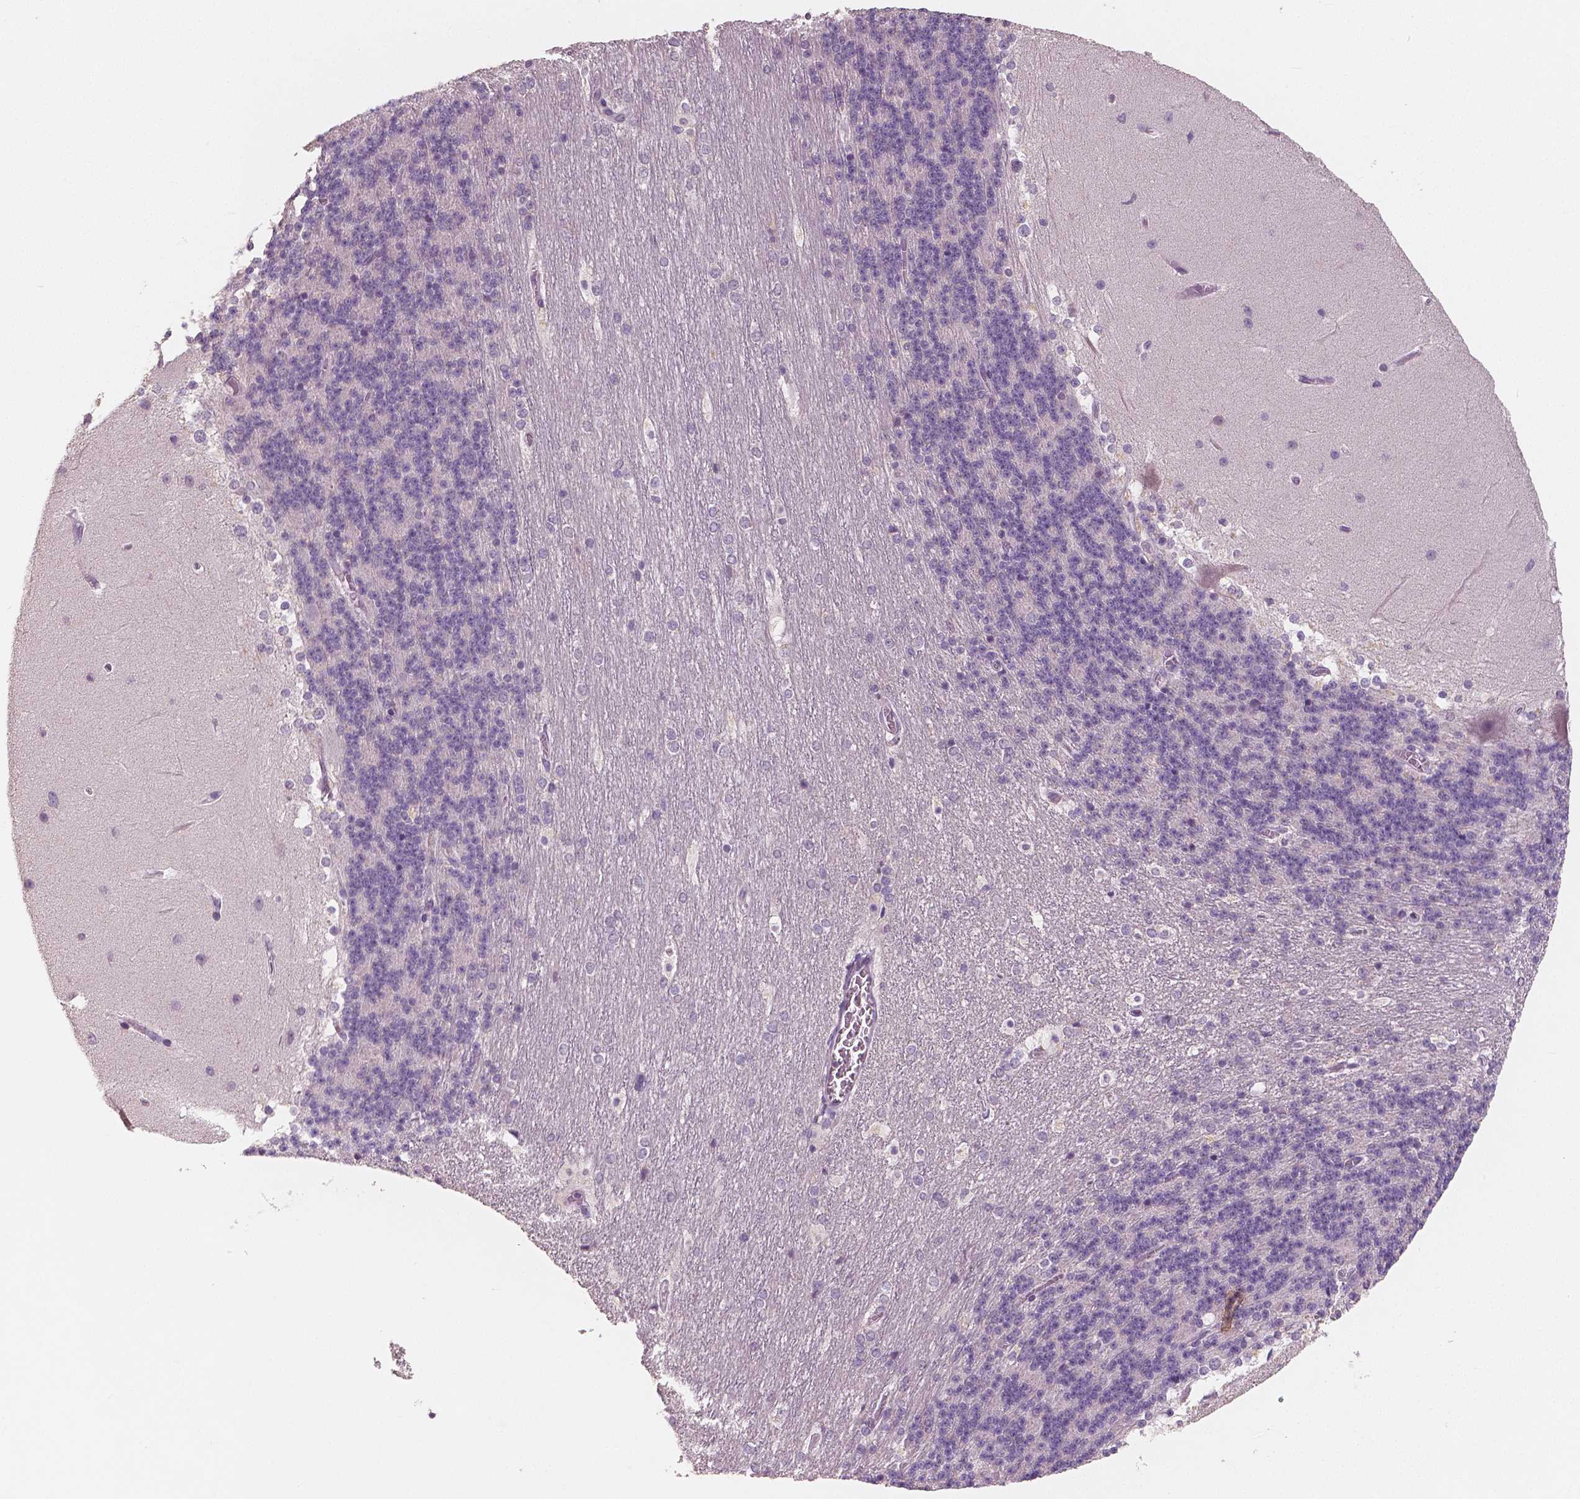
{"staining": {"intensity": "negative", "quantity": "none", "location": "none"}, "tissue": "cerebellum", "cell_type": "Cells in granular layer", "image_type": "normal", "snomed": [{"axis": "morphology", "description": "Normal tissue, NOS"}, {"axis": "topography", "description": "Cerebellum"}], "caption": "Immunohistochemistry (IHC) of benign human cerebellum displays no positivity in cells in granular layer.", "gene": "RNASE7", "patient": {"sex": "female", "age": 19}}